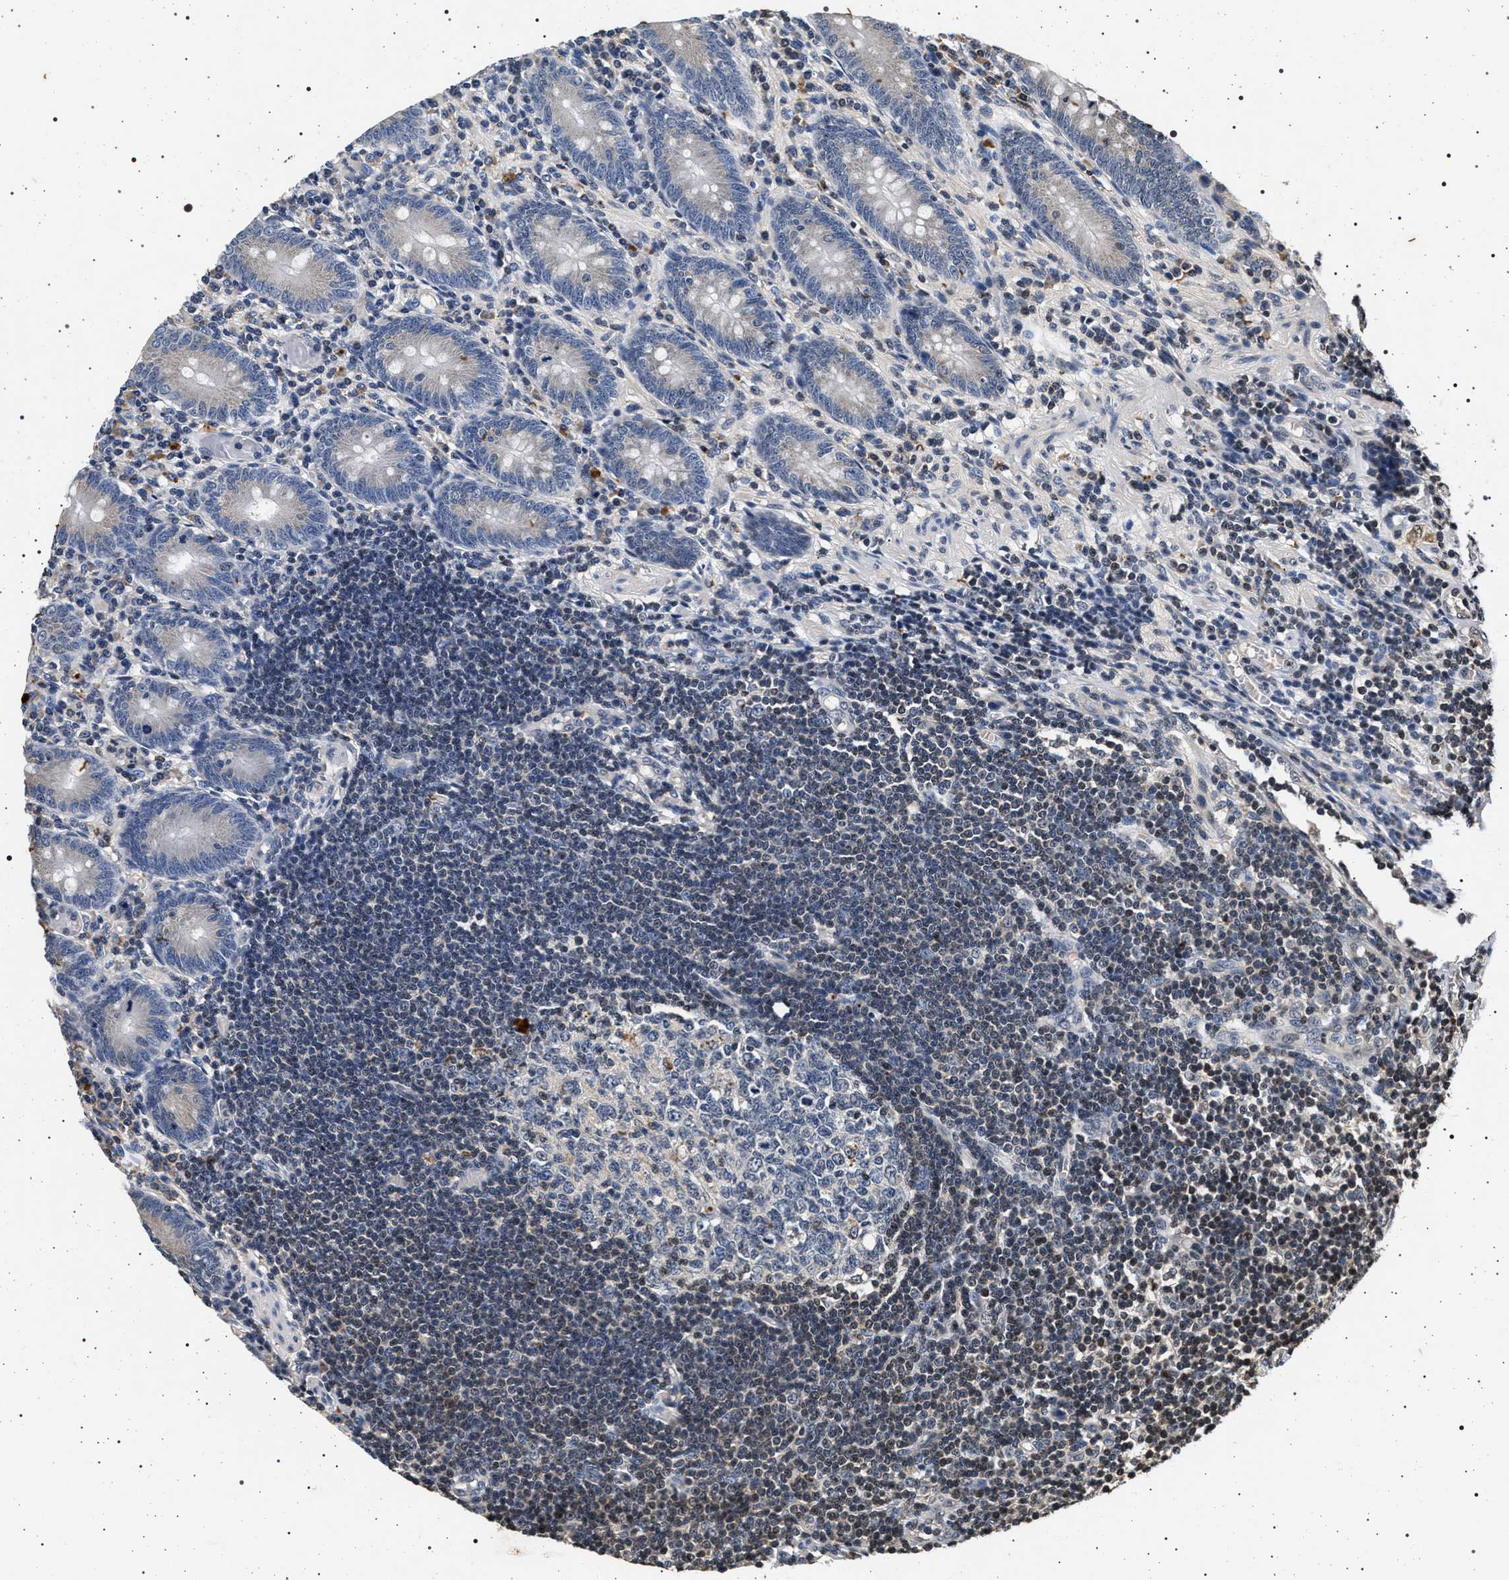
{"staining": {"intensity": "weak", "quantity": "25%-75%", "location": "cytoplasmic/membranous"}, "tissue": "appendix", "cell_type": "Glandular cells", "image_type": "normal", "snomed": [{"axis": "morphology", "description": "Normal tissue, NOS"}, {"axis": "morphology", "description": "Inflammation, NOS"}, {"axis": "topography", "description": "Appendix"}], "caption": "Protein staining by immunohistochemistry displays weak cytoplasmic/membranous positivity in approximately 25%-75% of glandular cells in normal appendix.", "gene": "CDKN1B", "patient": {"sex": "male", "age": 46}}